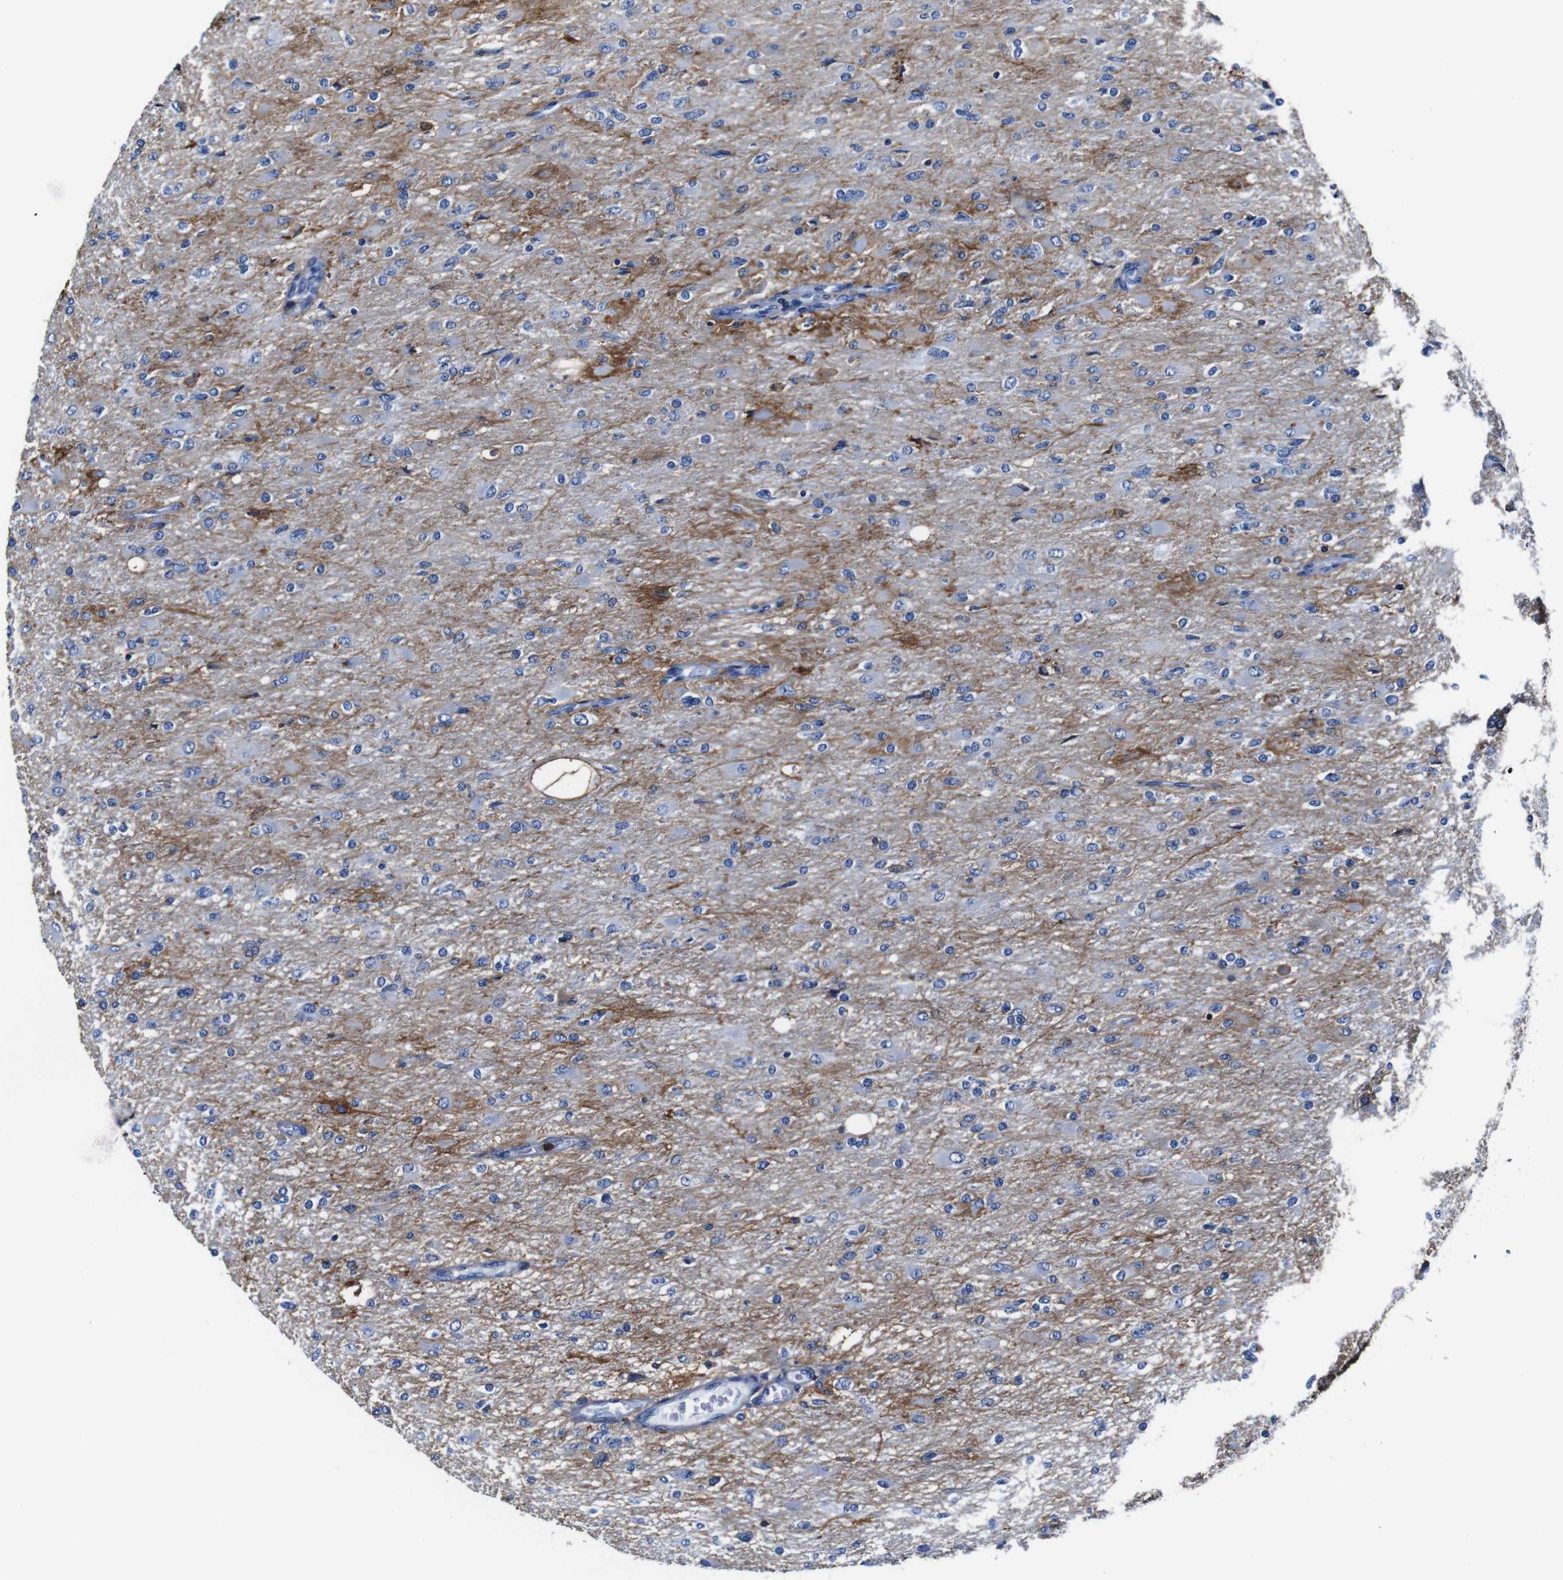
{"staining": {"intensity": "weak", "quantity": "<25%", "location": "cytoplasmic/membranous"}, "tissue": "glioma", "cell_type": "Tumor cells", "image_type": "cancer", "snomed": [{"axis": "morphology", "description": "Glioma, malignant, High grade"}, {"axis": "topography", "description": "Cerebral cortex"}], "caption": "A micrograph of glioma stained for a protein shows no brown staining in tumor cells.", "gene": "ANXA1", "patient": {"sex": "female", "age": 36}}